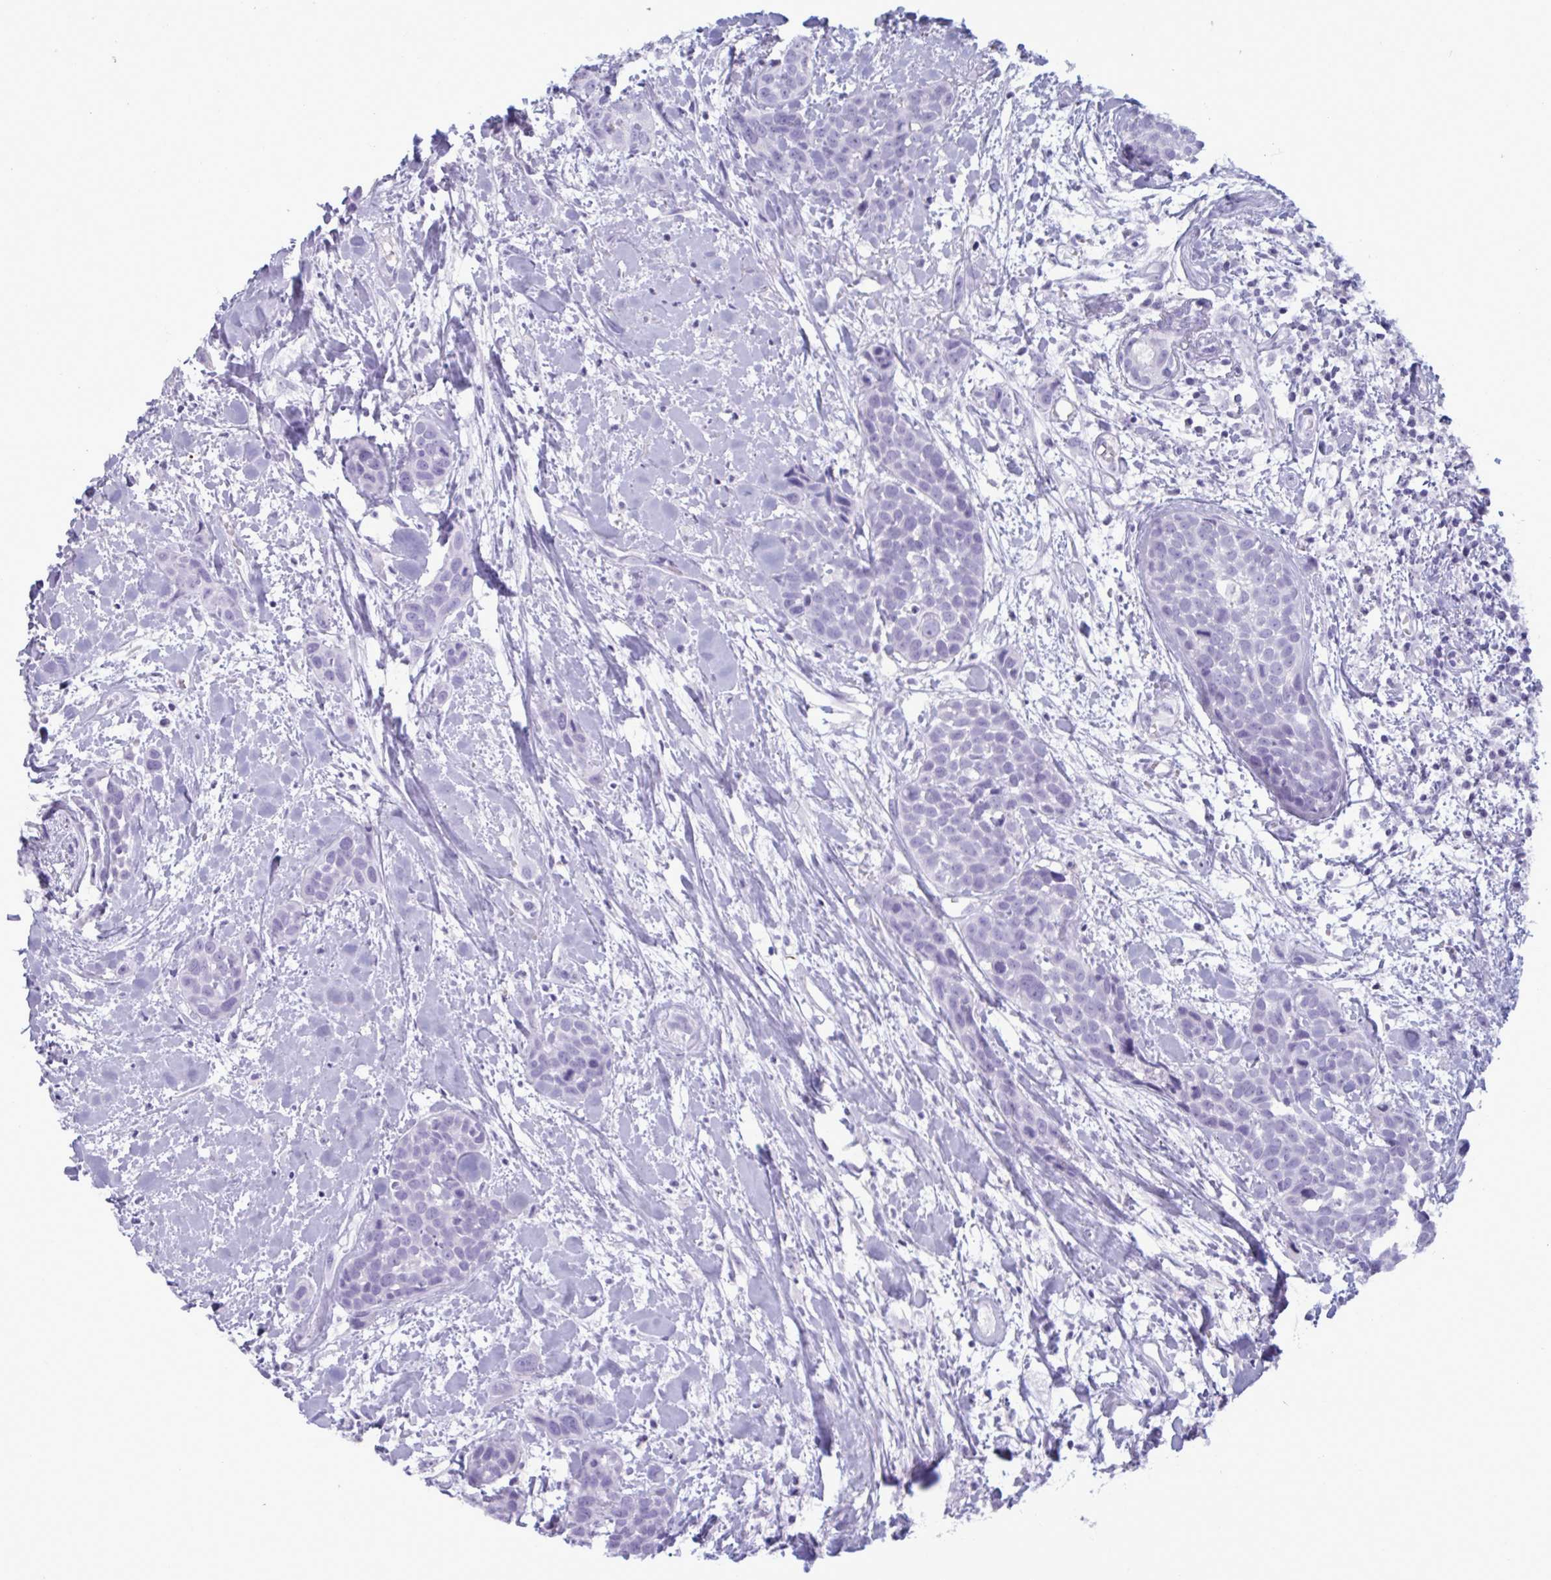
{"staining": {"intensity": "negative", "quantity": "none", "location": "none"}, "tissue": "head and neck cancer", "cell_type": "Tumor cells", "image_type": "cancer", "snomed": [{"axis": "morphology", "description": "Squamous cell carcinoma, NOS"}, {"axis": "topography", "description": "Head-Neck"}], "caption": "Immunohistochemistry (IHC) histopathology image of neoplastic tissue: head and neck cancer stained with DAB demonstrates no significant protein positivity in tumor cells. (Stains: DAB immunohistochemistry with hematoxylin counter stain, Microscopy: brightfield microscopy at high magnification).", "gene": "BBS10", "patient": {"sex": "female", "age": 50}}